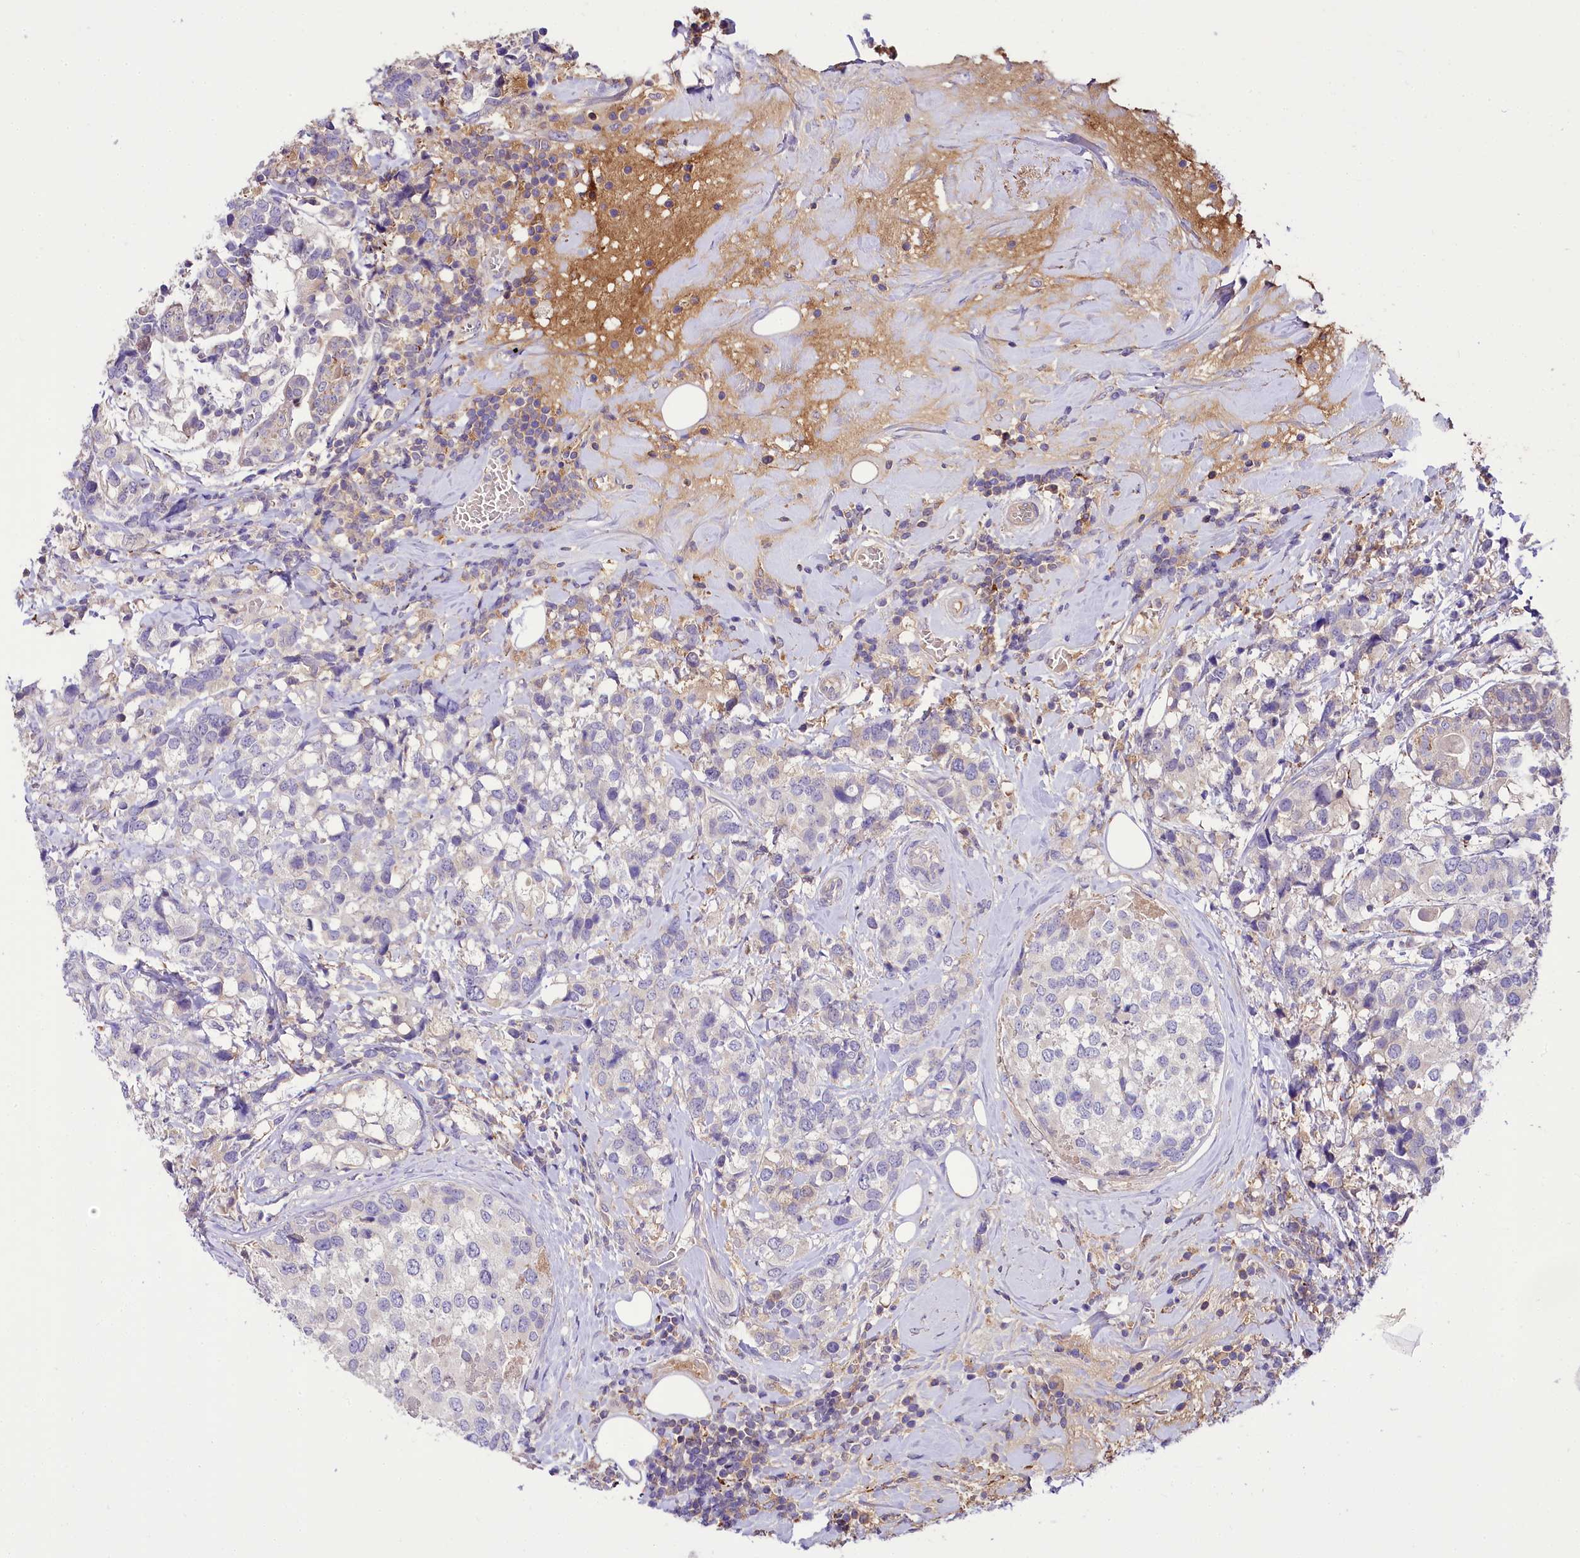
{"staining": {"intensity": "negative", "quantity": "none", "location": "none"}, "tissue": "breast cancer", "cell_type": "Tumor cells", "image_type": "cancer", "snomed": [{"axis": "morphology", "description": "Lobular carcinoma"}, {"axis": "topography", "description": "Breast"}], "caption": "The IHC image has no significant expression in tumor cells of breast cancer (lobular carcinoma) tissue.", "gene": "PPP1R32", "patient": {"sex": "female", "age": 59}}